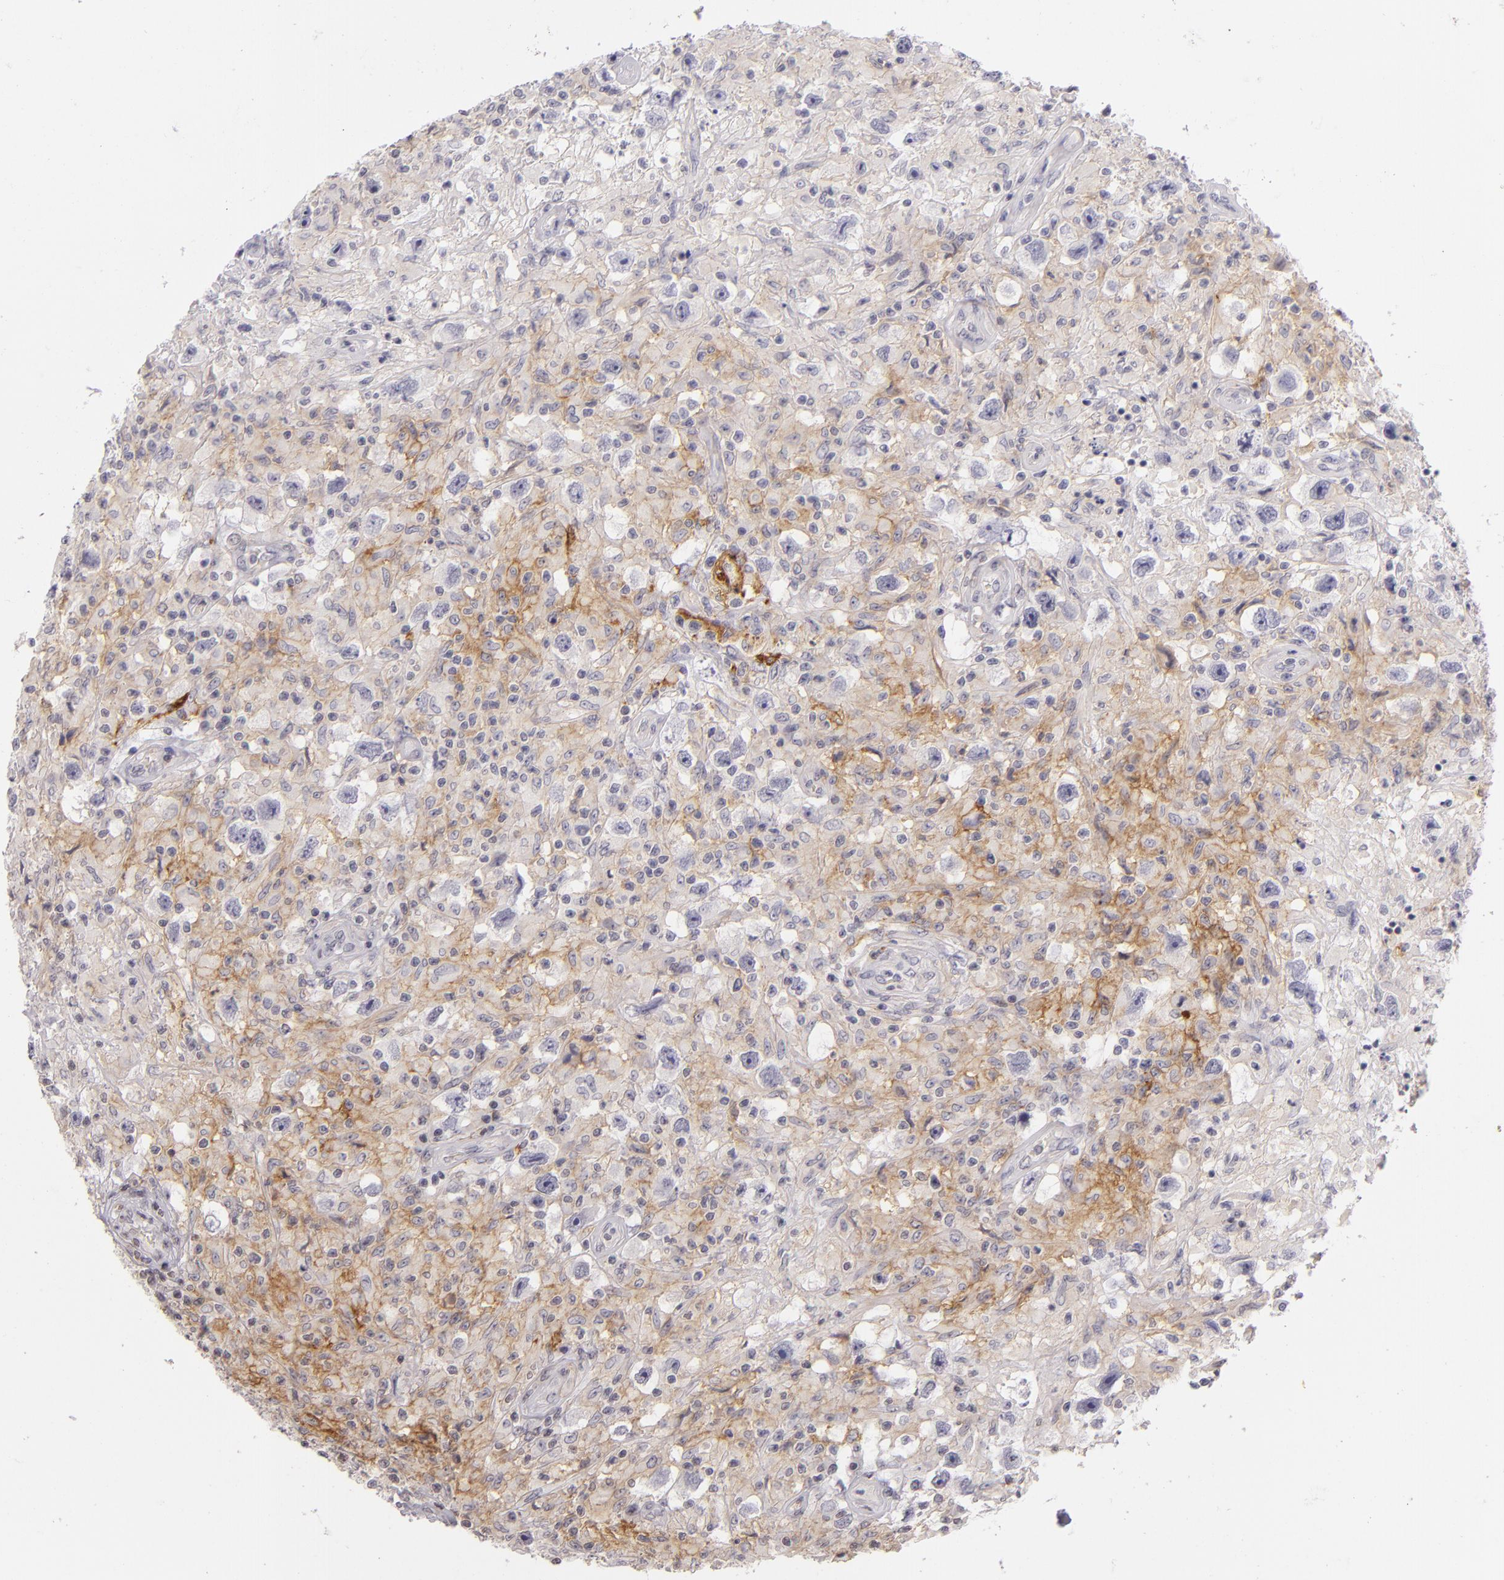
{"staining": {"intensity": "weak", "quantity": "25%-75%", "location": "cytoplasmic/membranous"}, "tissue": "testis cancer", "cell_type": "Tumor cells", "image_type": "cancer", "snomed": [{"axis": "morphology", "description": "Seminoma, NOS"}, {"axis": "topography", "description": "Testis"}], "caption": "Brown immunohistochemical staining in testis cancer demonstrates weak cytoplasmic/membranous staining in about 25%-75% of tumor cells.", "gene": "CD40", "patient": {"sex": "male", "age": 34}}